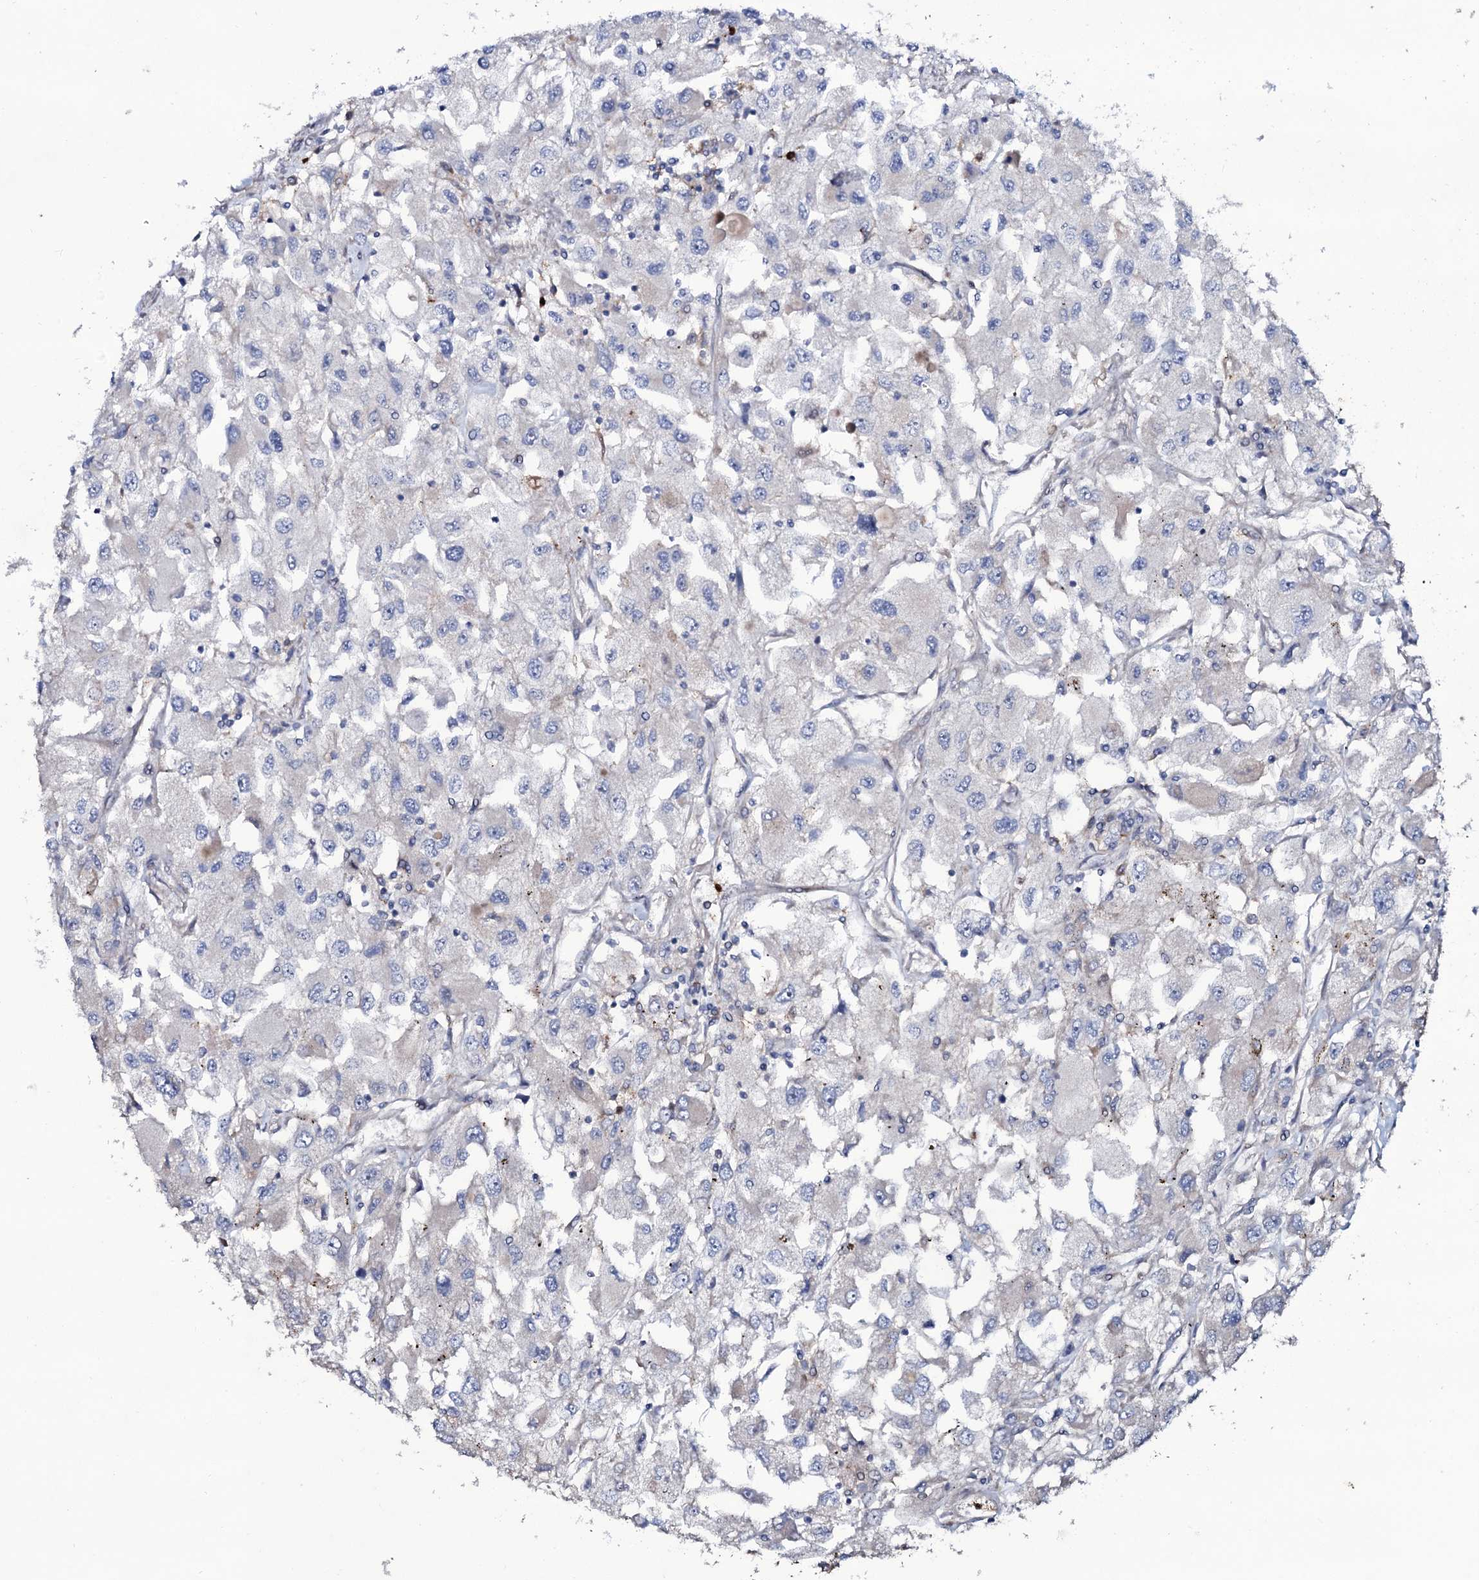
{"staining": {"intensity": "negative", "quantity": "none", "location": "none"}, "tissue": "renal cancer", "cell_type": "Tumor cells", "image_type": "cancer", "snomed": [{"axis": "morphology", "description": "Adenocarcinoma, NOS"}, {"axis": "topography", "description": "Kidney"}], "caption": "Tumor cells show no significant positivity in renal adenocarcinoma. Brightfield microscopy of immunohistochemistry stained with DAB (3,3'-diaminobenzidine) (brown) and hematoxylin (blue), captured at high magnification.", "gene": "COG6", "patient": {"sex": "female", "age": 52}}